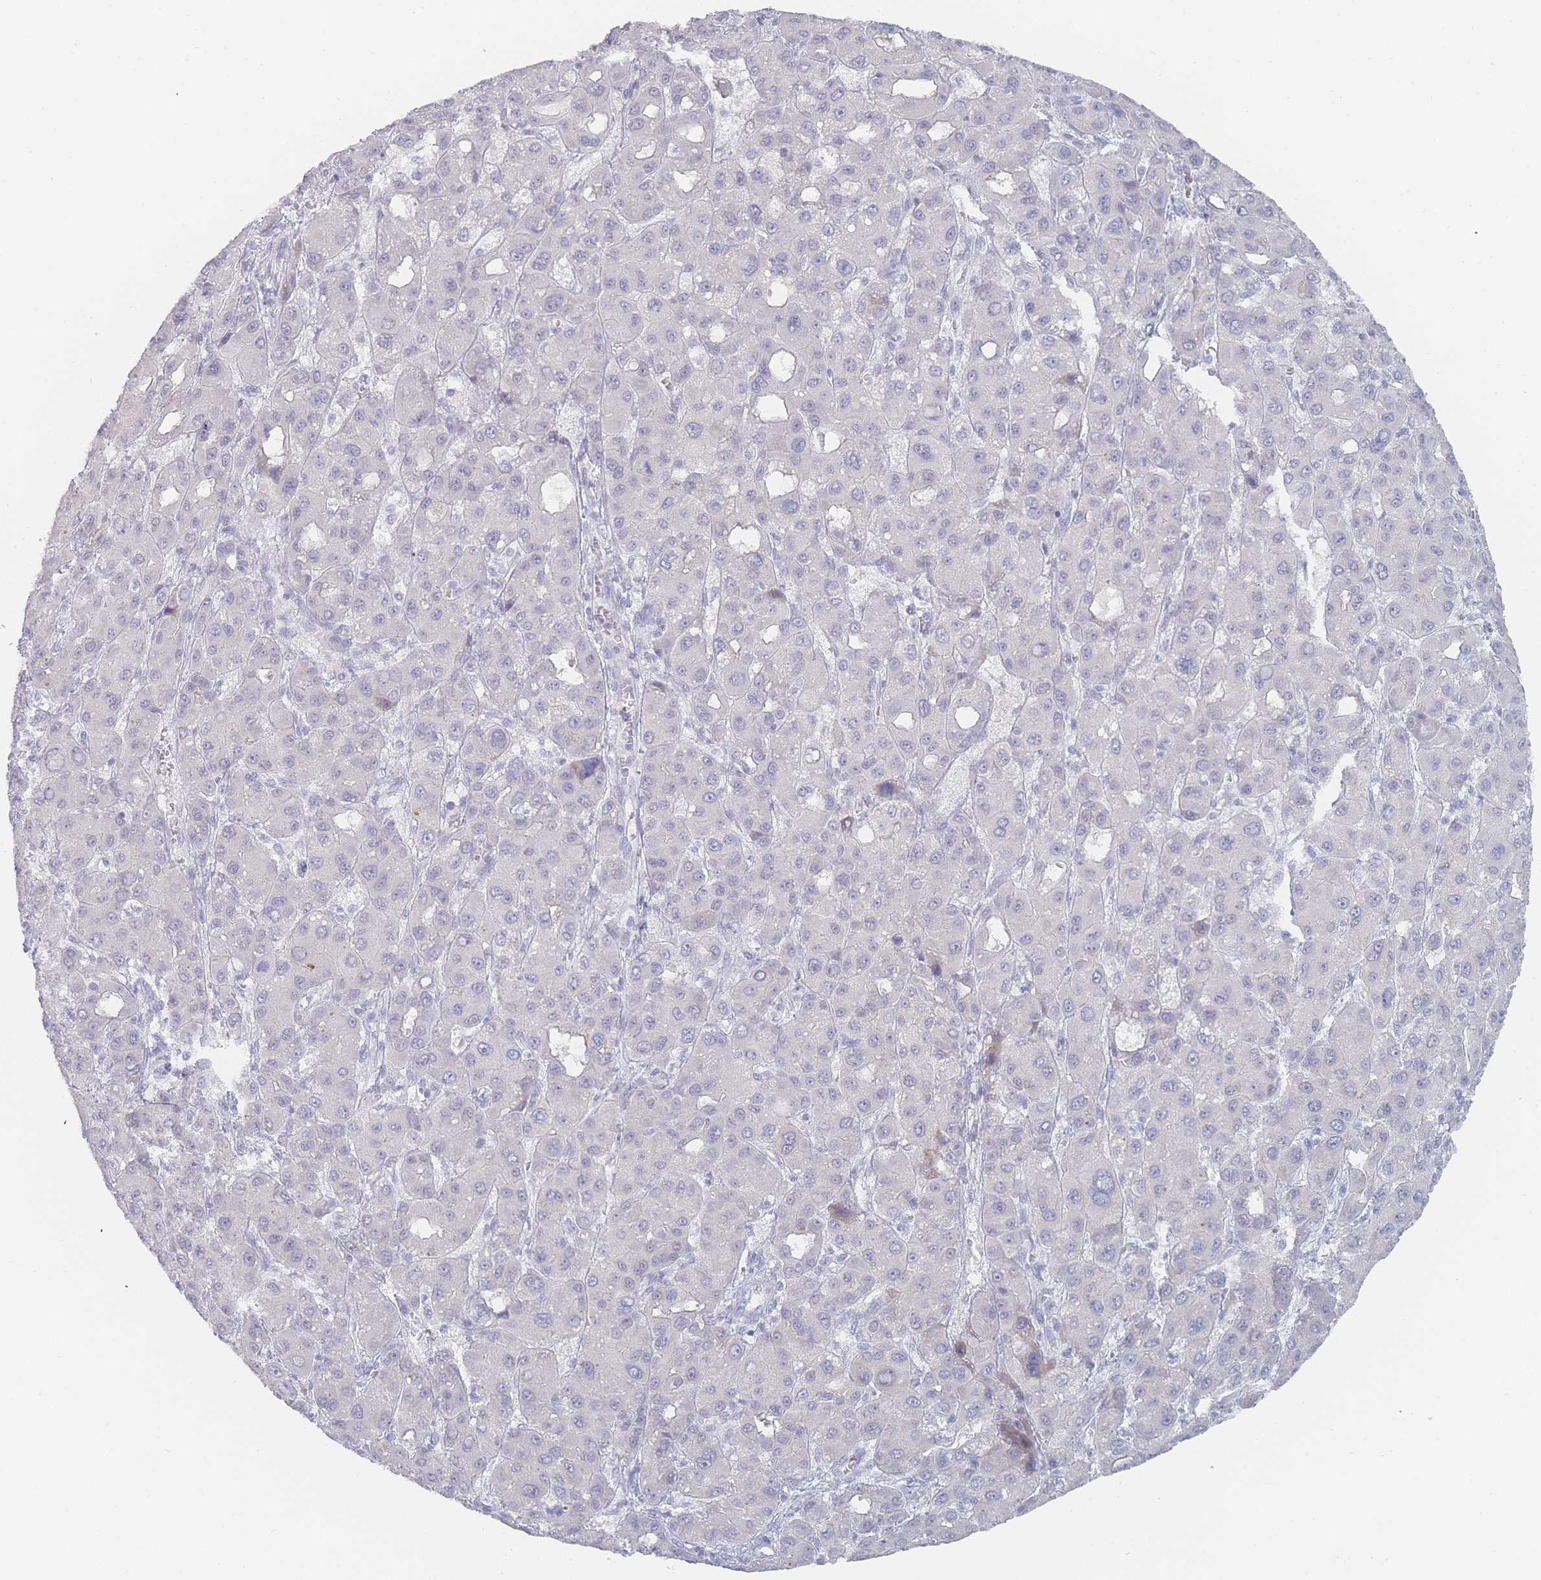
{"staining": {"intensity": "negative", "quantity": "none", "location": "none"}, "tissue": "liver cancer", "cell_type": "Tumor cells", "image_type": "cancer", "snomed": [{"axis": "morphology", "description": "Carcinoma, Hepatocellular, NOS"}, {"axis": "topography", "description": "Liver"}], "caption": "Liver cancer (hepatocellular carcinoma) was stained to show a protein in brown. There is no significant positivity in tumor cells. The staining is performed using DAB (3,3'-diaminobenzidine) brown chromogen with nuclei counter-stained in using hematoxylin.", "gene": "IMPG1", "patient": {"sex": "male", "age": 55}}